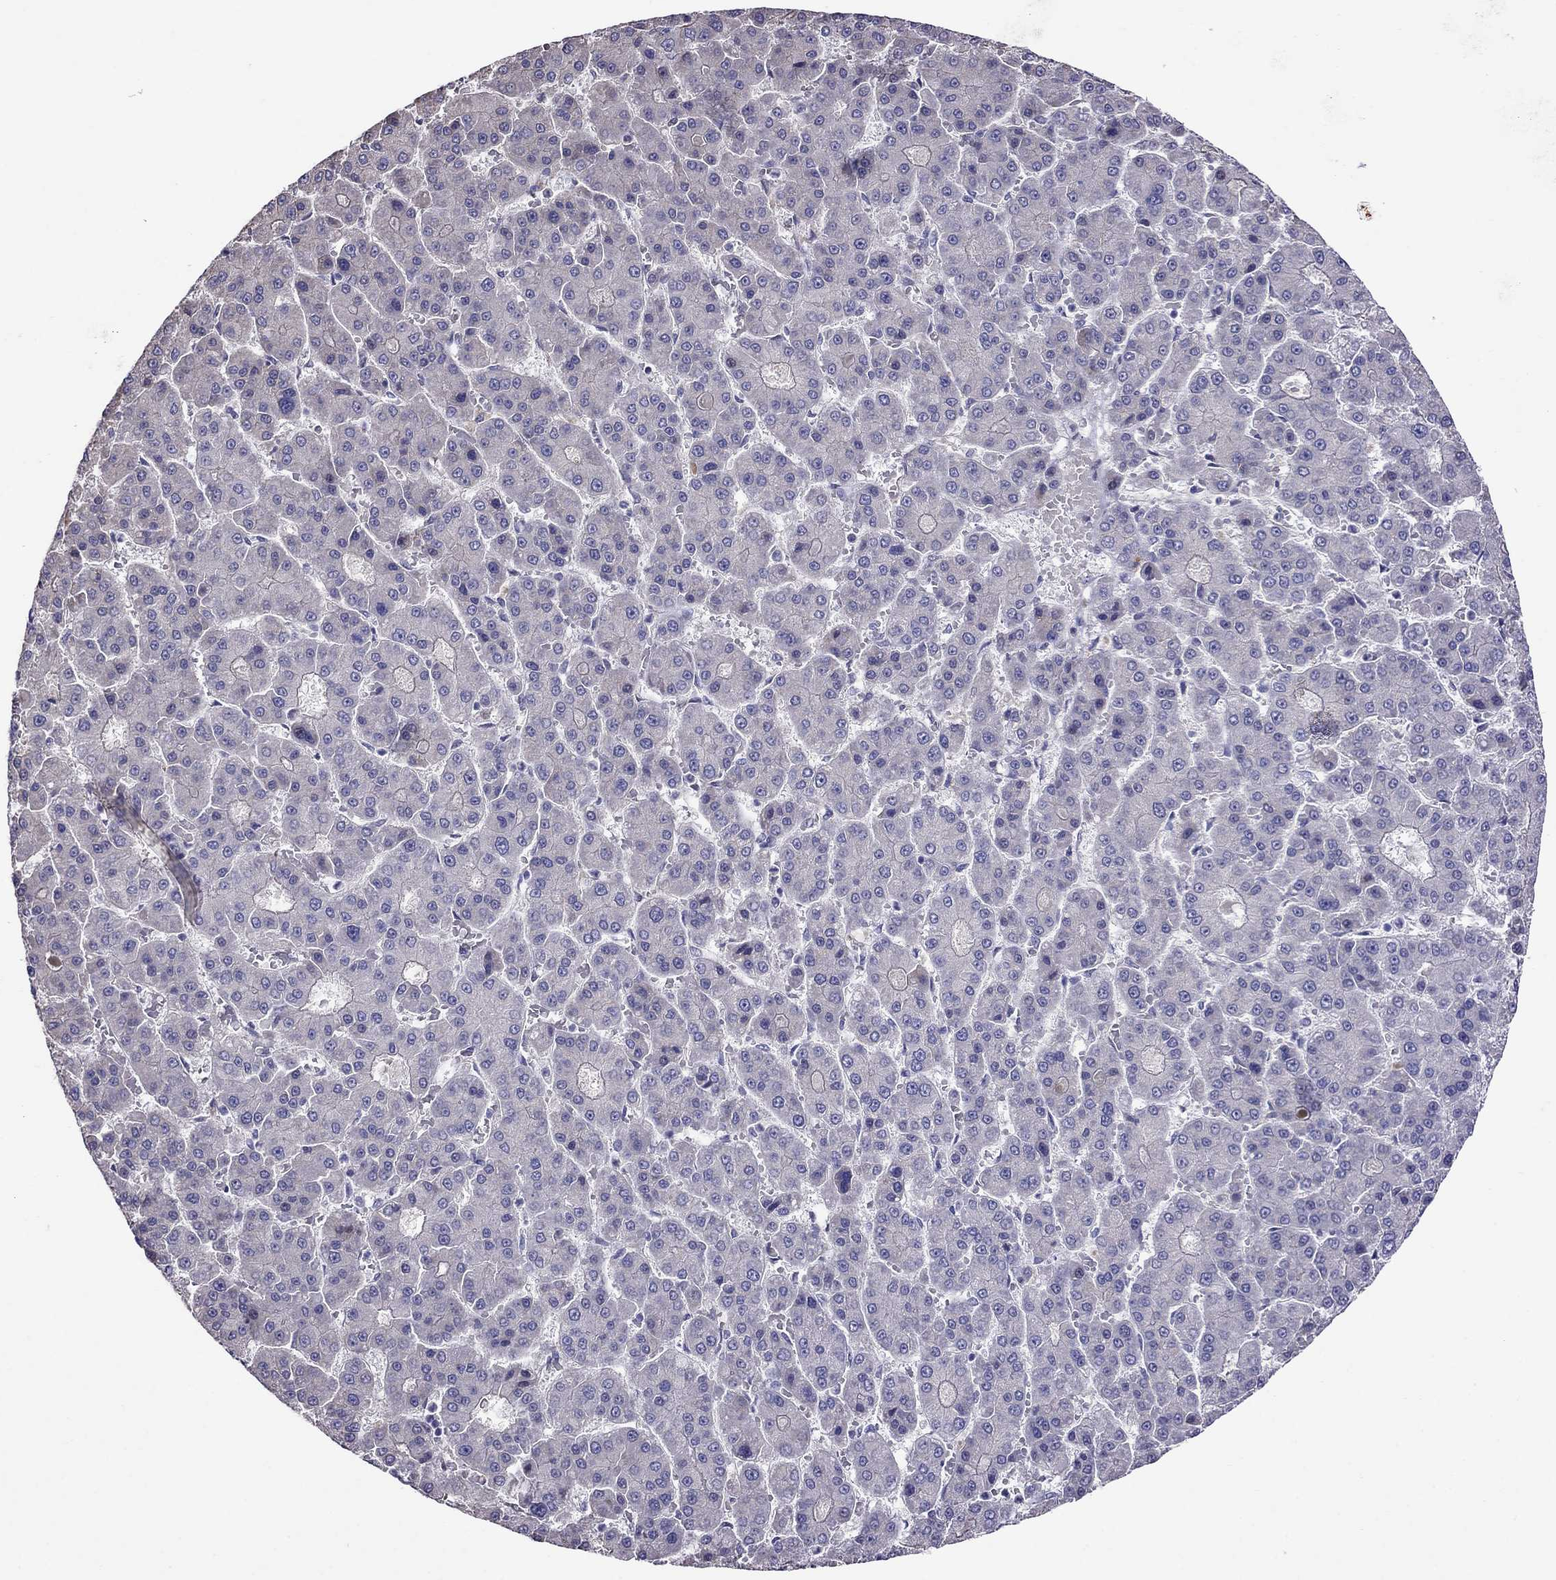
{"staining": {"intensity": "negative", "quantity": "none", "location": "none"}, "tissue": "liver cancer", "cell_type": "Tumor cells", "image_type": "cancer", "snomed": [{"axis": "morphology", "description": "Carcinoma, Hepatocellular, NOS"}, {"axis": "topography", "description": "Liver"}], "caption": "Liver cancer stained for a protein using IHC displays no staining tumor cells.", "gene": "ADAM28", "patient": {"sex": "male", "age": 70}}